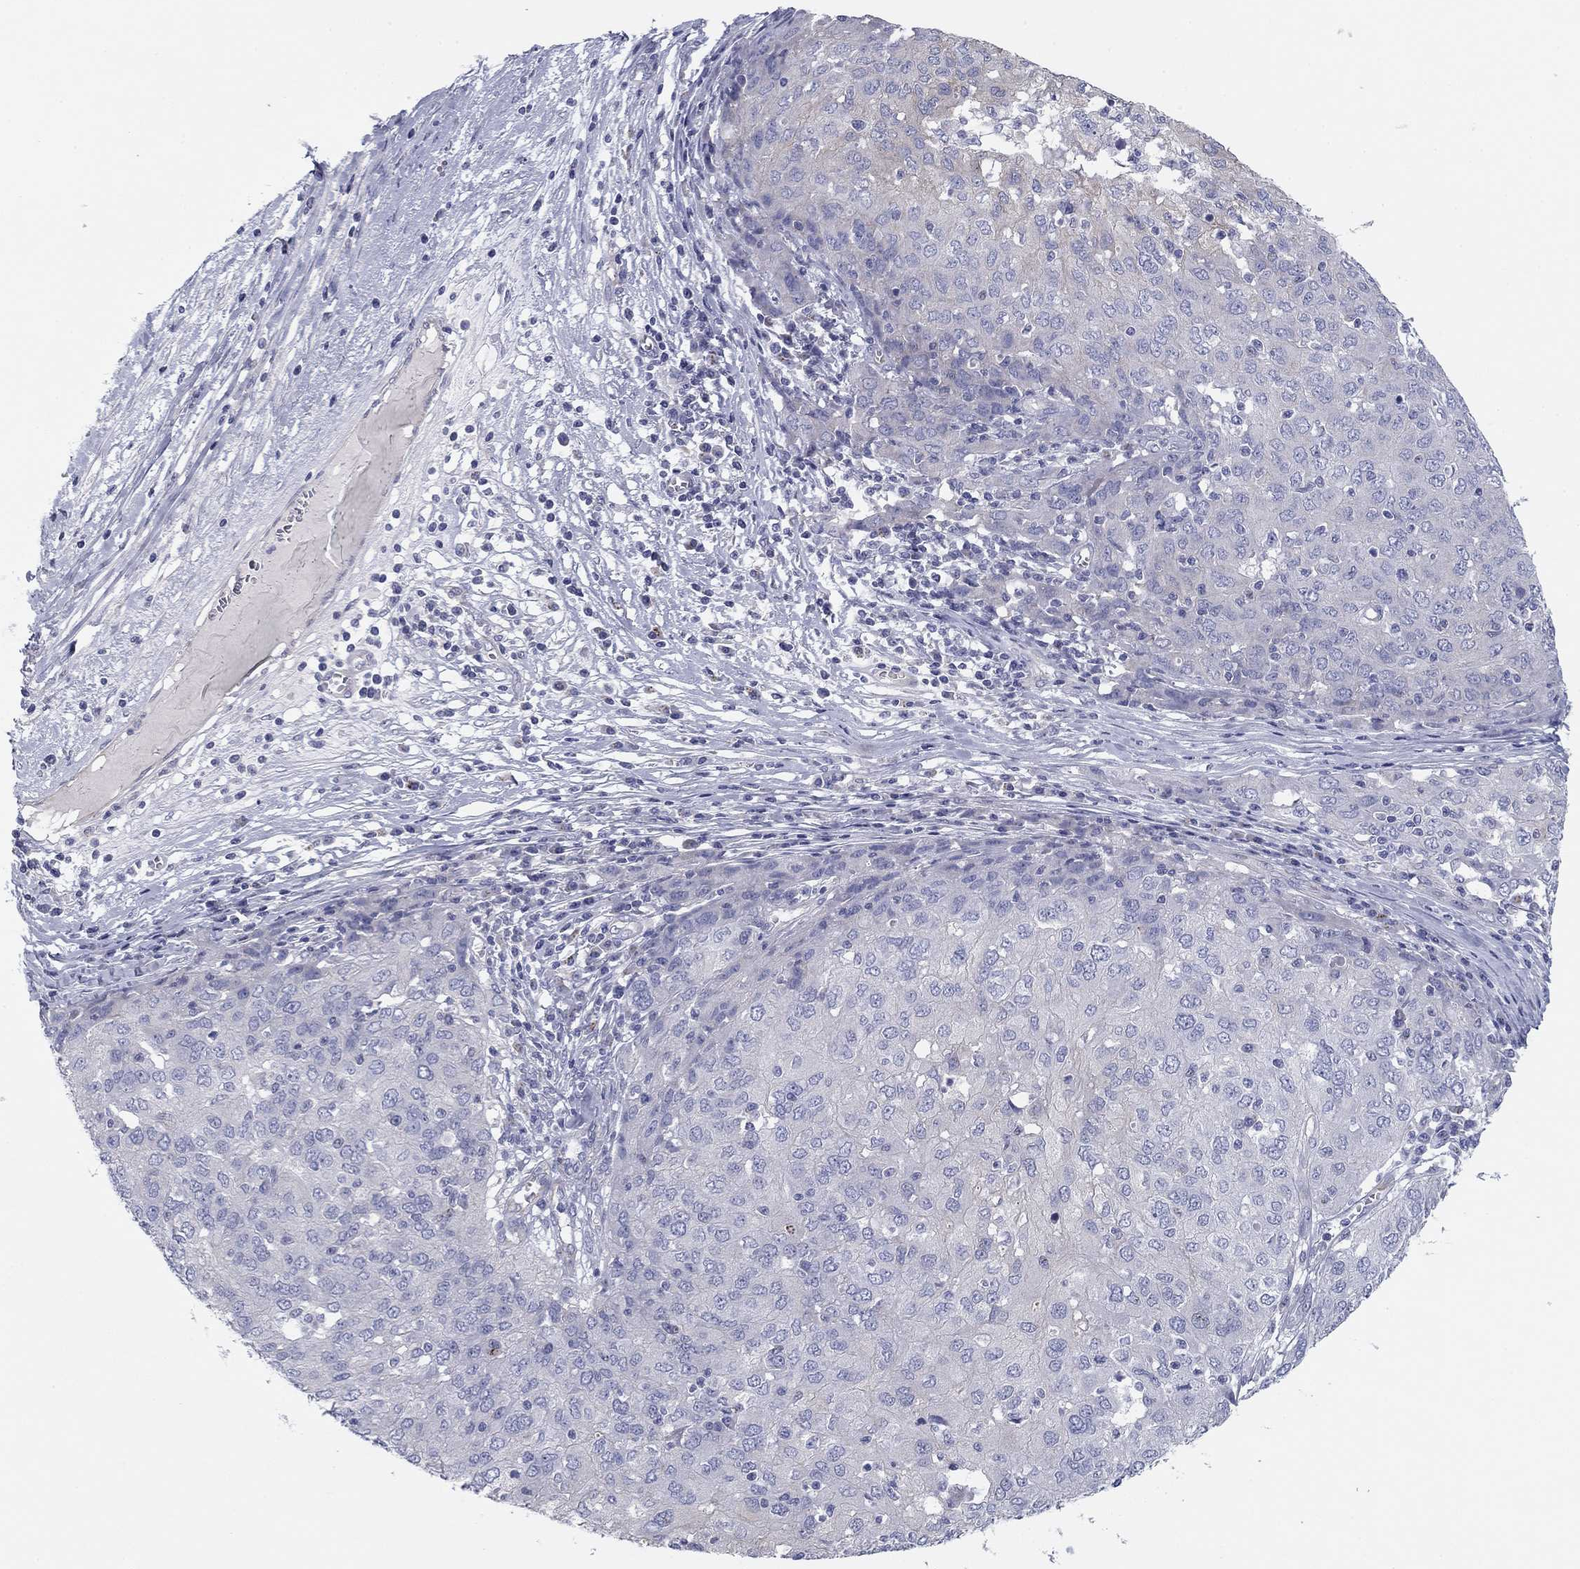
{"staining": {"intensity": "weak", "quantity": "<25%", "location": "cytoplasmic/membranous"}, "tissue": "ovarian cancer", "cell_type": "Tumor cells", "image_type": "cancer", "snomed": [{"axis": "morphology", "description": "Carcinoma, endometroid"}, {"axis": "topography", "description": "Ovary"}], "caption": "Photomicrograph shows no significant protein staining in tumor cells of ovarian cancer (endometroid carcinoma).", "gene": "SEPTIN3", "patient": {"sex": "female", "age": 50}}